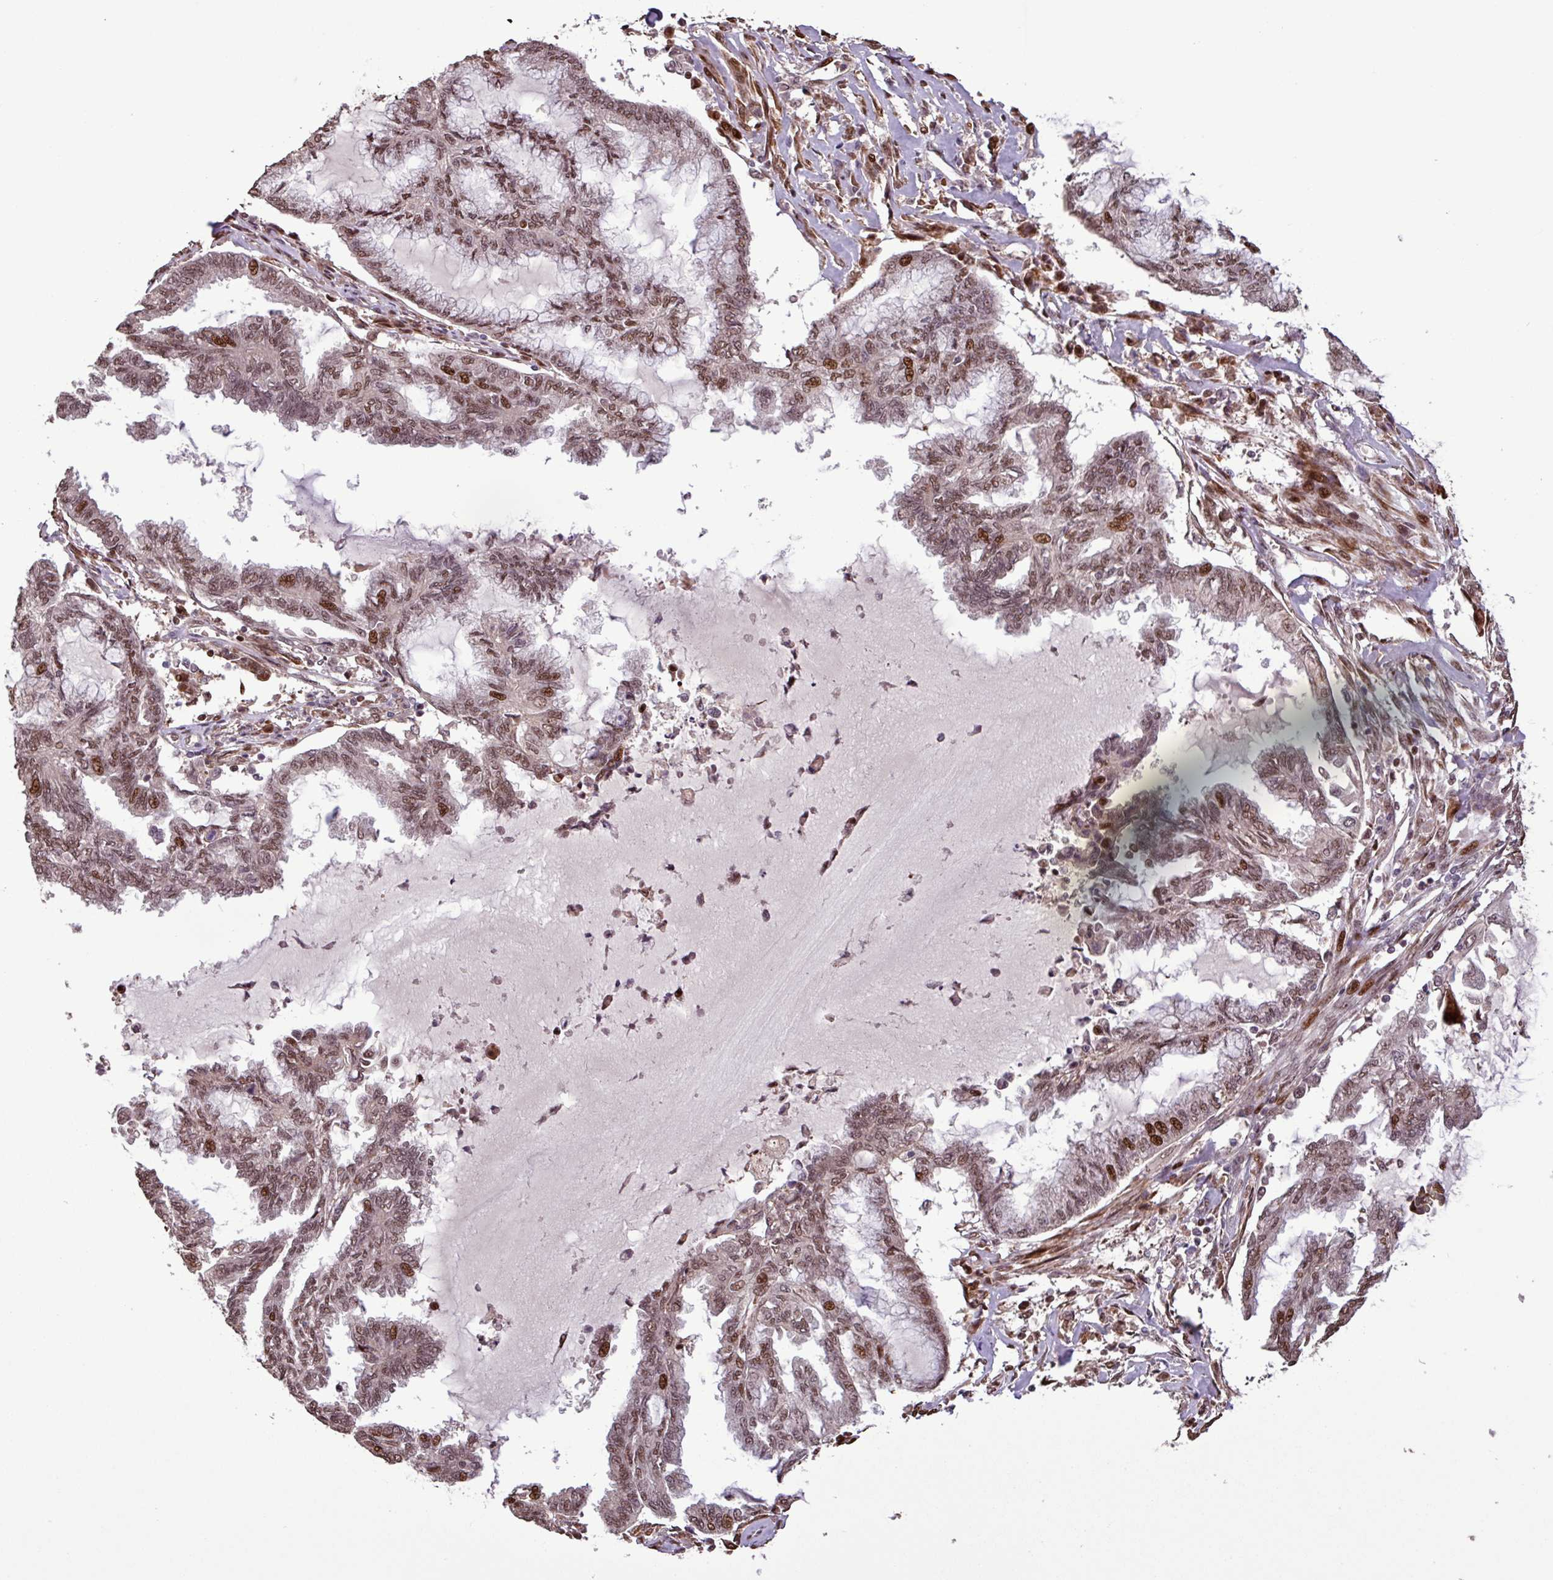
{"staining": {"intensity": "moderate", "quantity": ">75%", "location": "nuclear"}, "tissue": "endometrial cancer", "cell_type": "Tumor cells", "image_type": "cancer", "snomed": [{"axis": "morphology", "description": "Adenocarcinoma, NOS"}, {"axis": "topography", "description": "Endometrium"}], "caption": "Endometrial cancer (adenocarcinoma) tissue exhibits moderate nuclear staining in about >75% of tumor cells", "gene": "SLC22A24", "patient": {"sex": "female", "age": 86}}